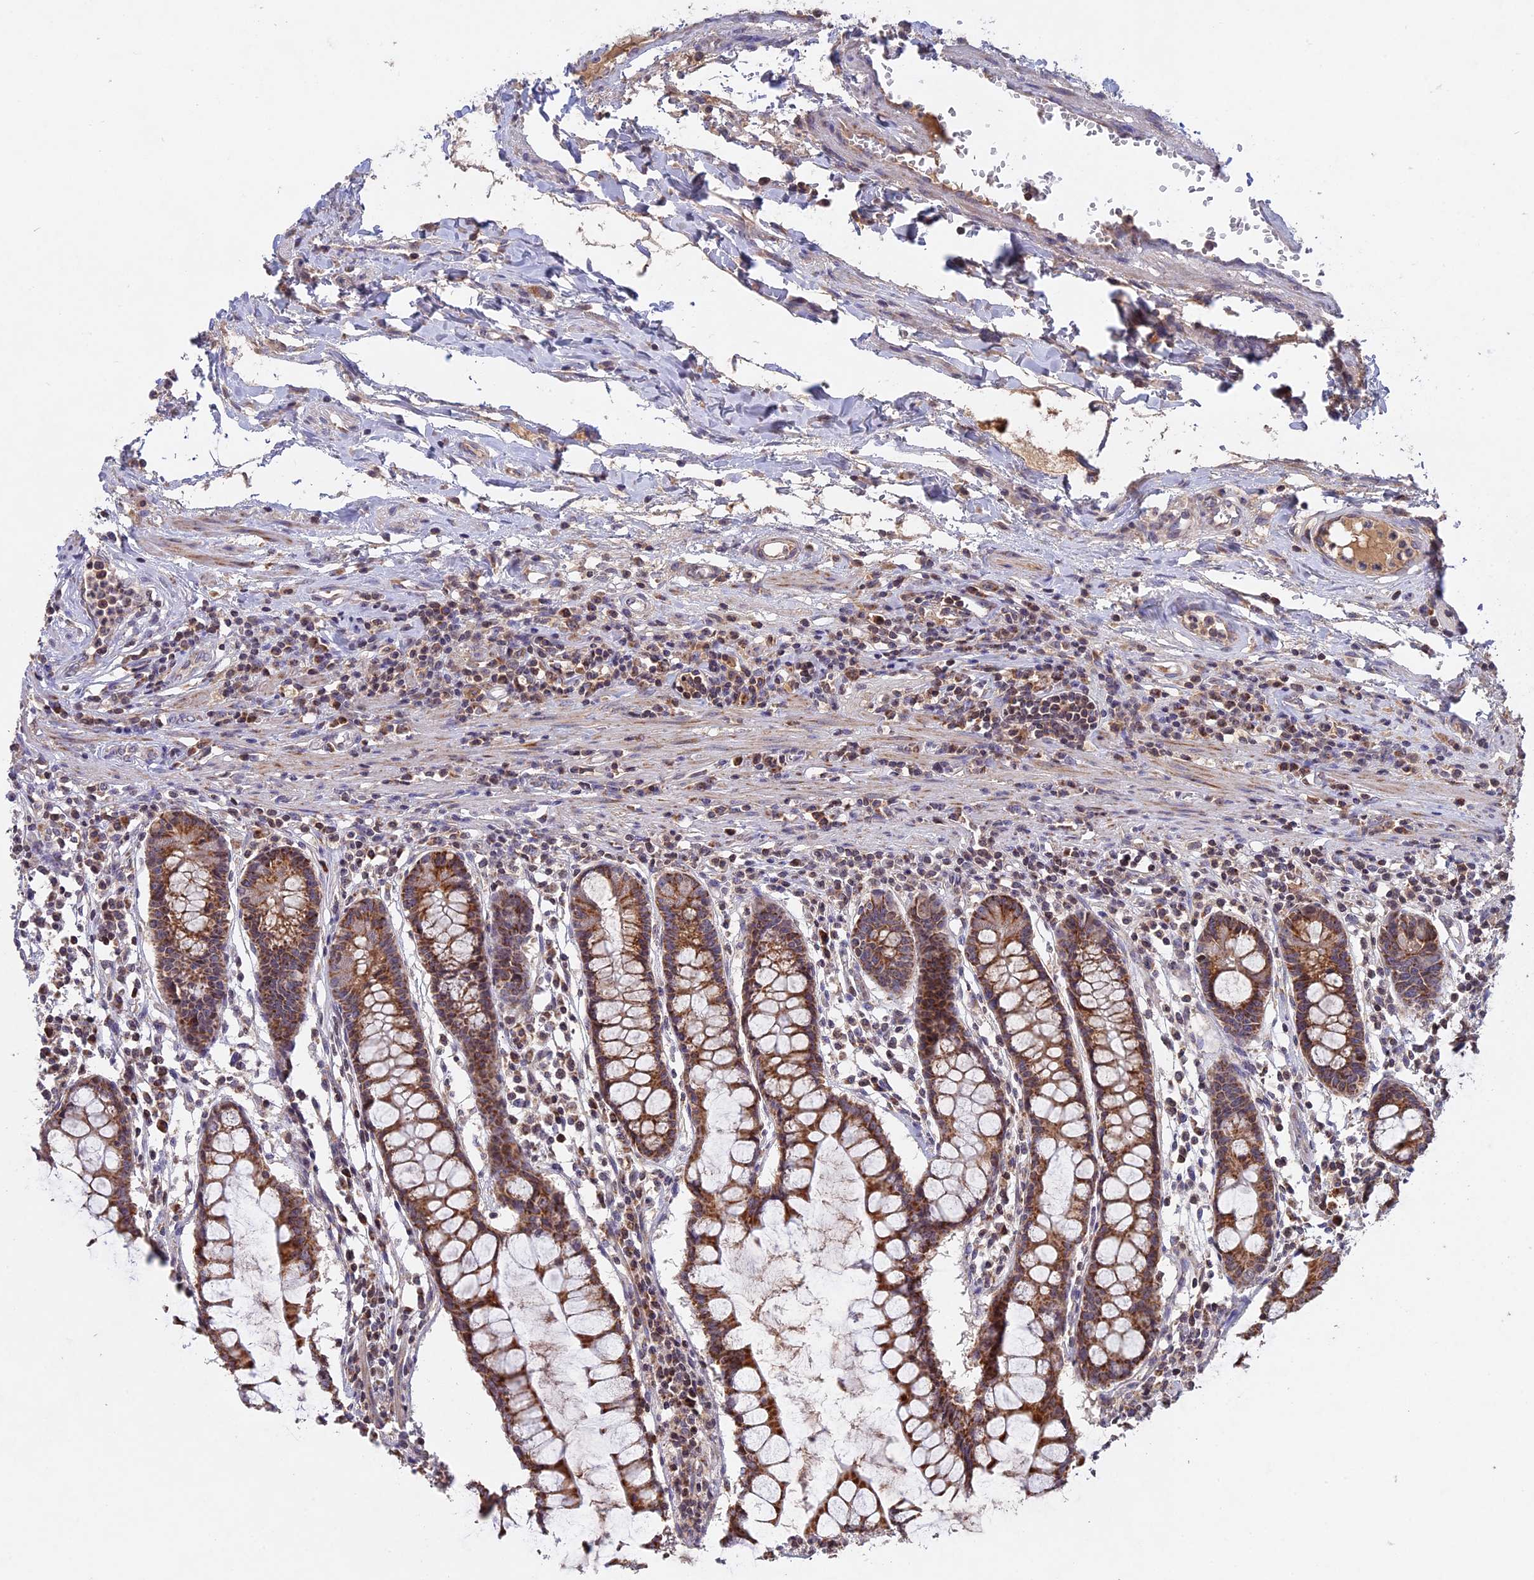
{"staining": {"intensity": "weak", "quantity": ">75%", "location": "cytoplasmic/membranous"}, "tissue": "colon", "cell_type": "Endothelial cells", "image_type": "normal", "snomed": [{"axis": "morphology", "description": "Normal tissue, NOS"}, {"axis": "morphology", "description": "Adenocarcinoma, NOS"}, {"axis": "topography", "description": "Colon"}], "caption": "Endothelial cells display low levels of weak cytoplasmic/membranous staining in about >75% of cells in unremarkable human colon.", "gene": "MPV17L", "patient": {"sex": "female", "age": 55}}